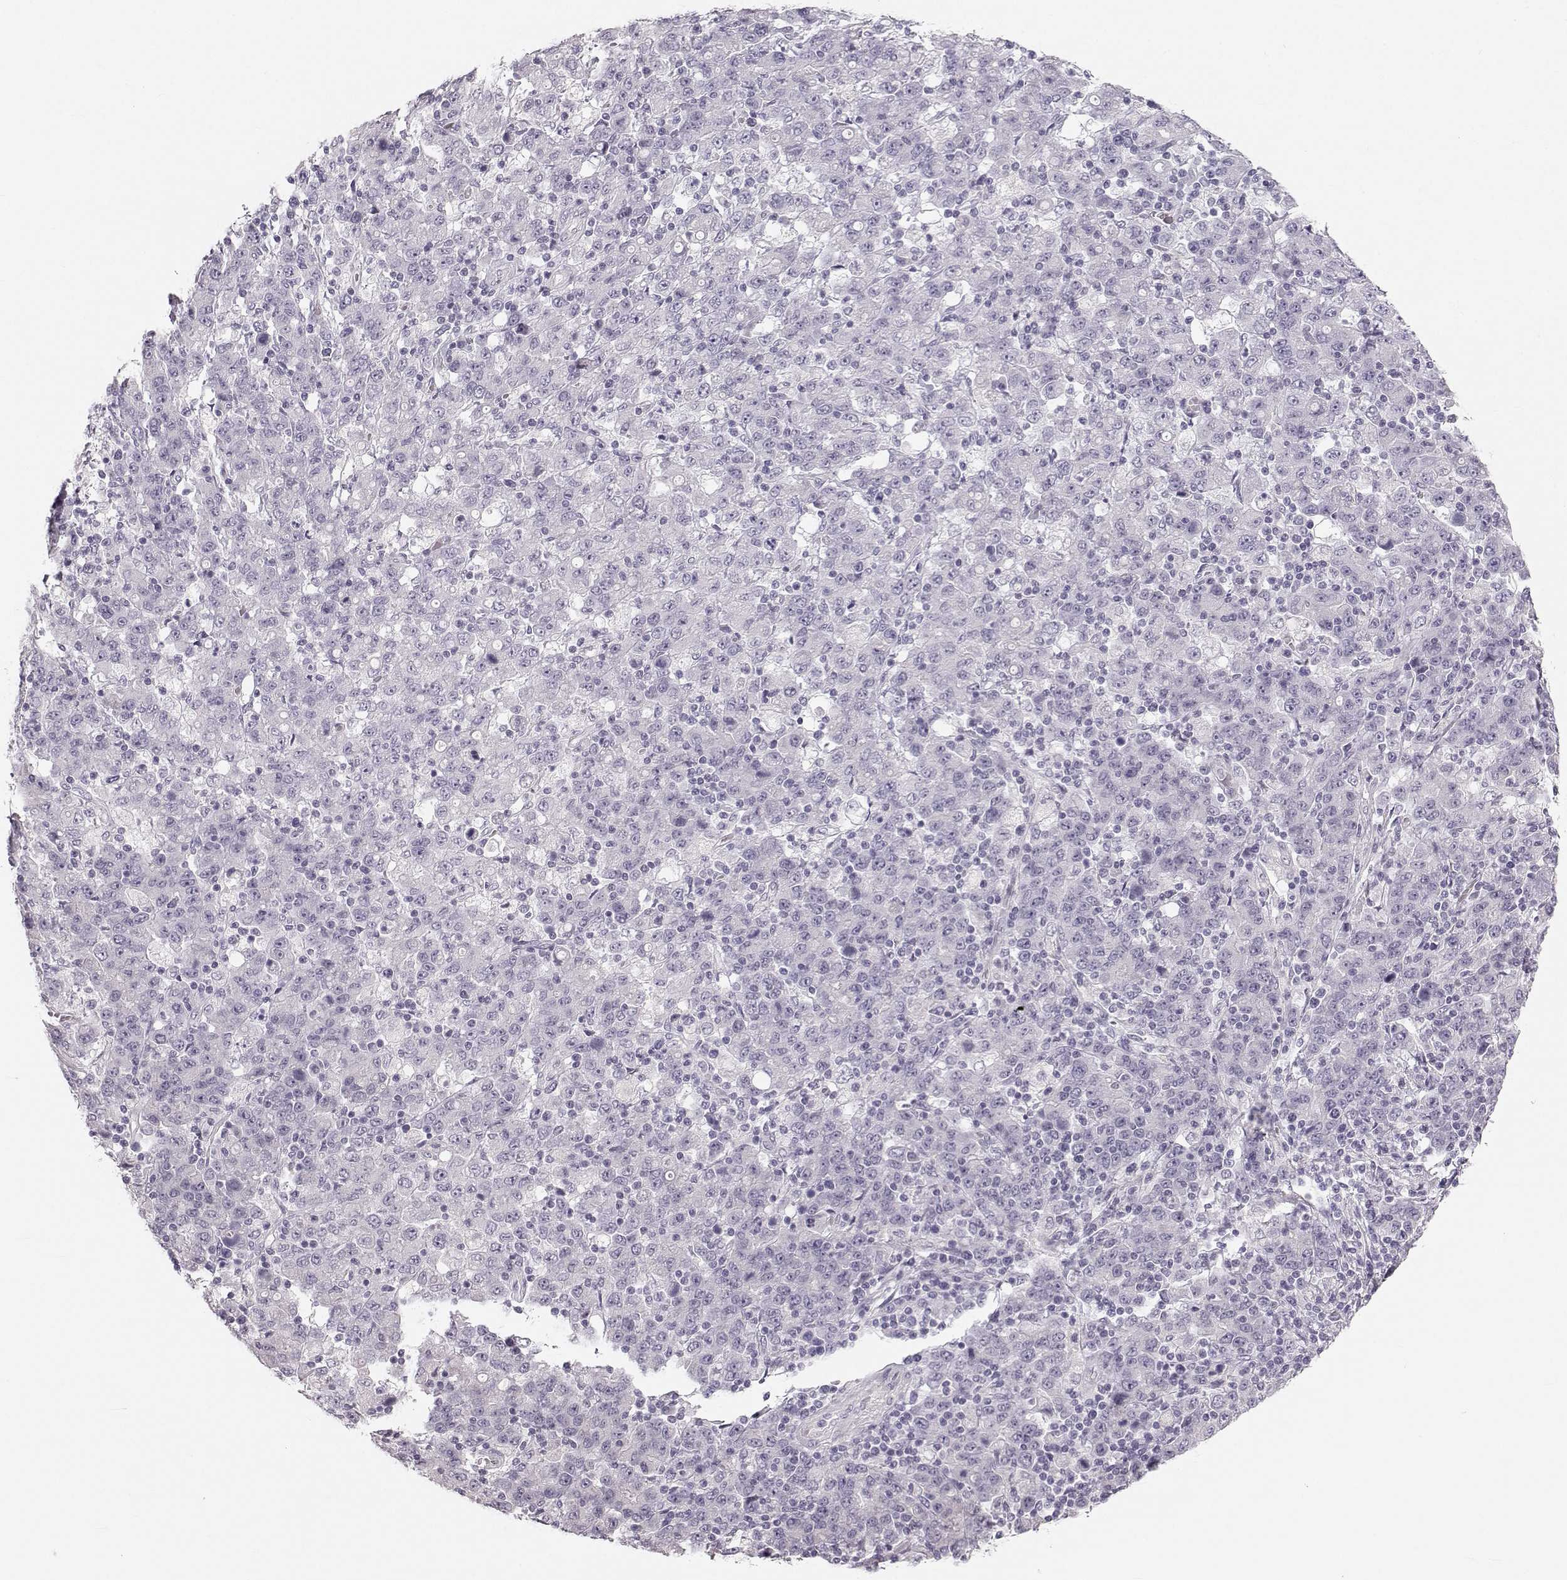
{"staining": {"intensity": "negative", "quantity": "none", "location": "none"}, "tissue": "stomach cancer", "cell_type": "Tumor cells", "image_type": "cancer", "snomed": [{"axis": "morphology", "description": "Adenocarcinoma, NOS"}, {"axis": "topography", "description": "Stomach, upper"}], "caption": "DAB immunohistochemical staining of human adenocarcinoma (stomach) shows no significant staining in tumor cells. (DAB (3,3'-diaminobenzidine) immunohistochemistry with hematoxylin counter stain).", "gene": "OIP5", "patient": {"sex": "male", "age": 69}}